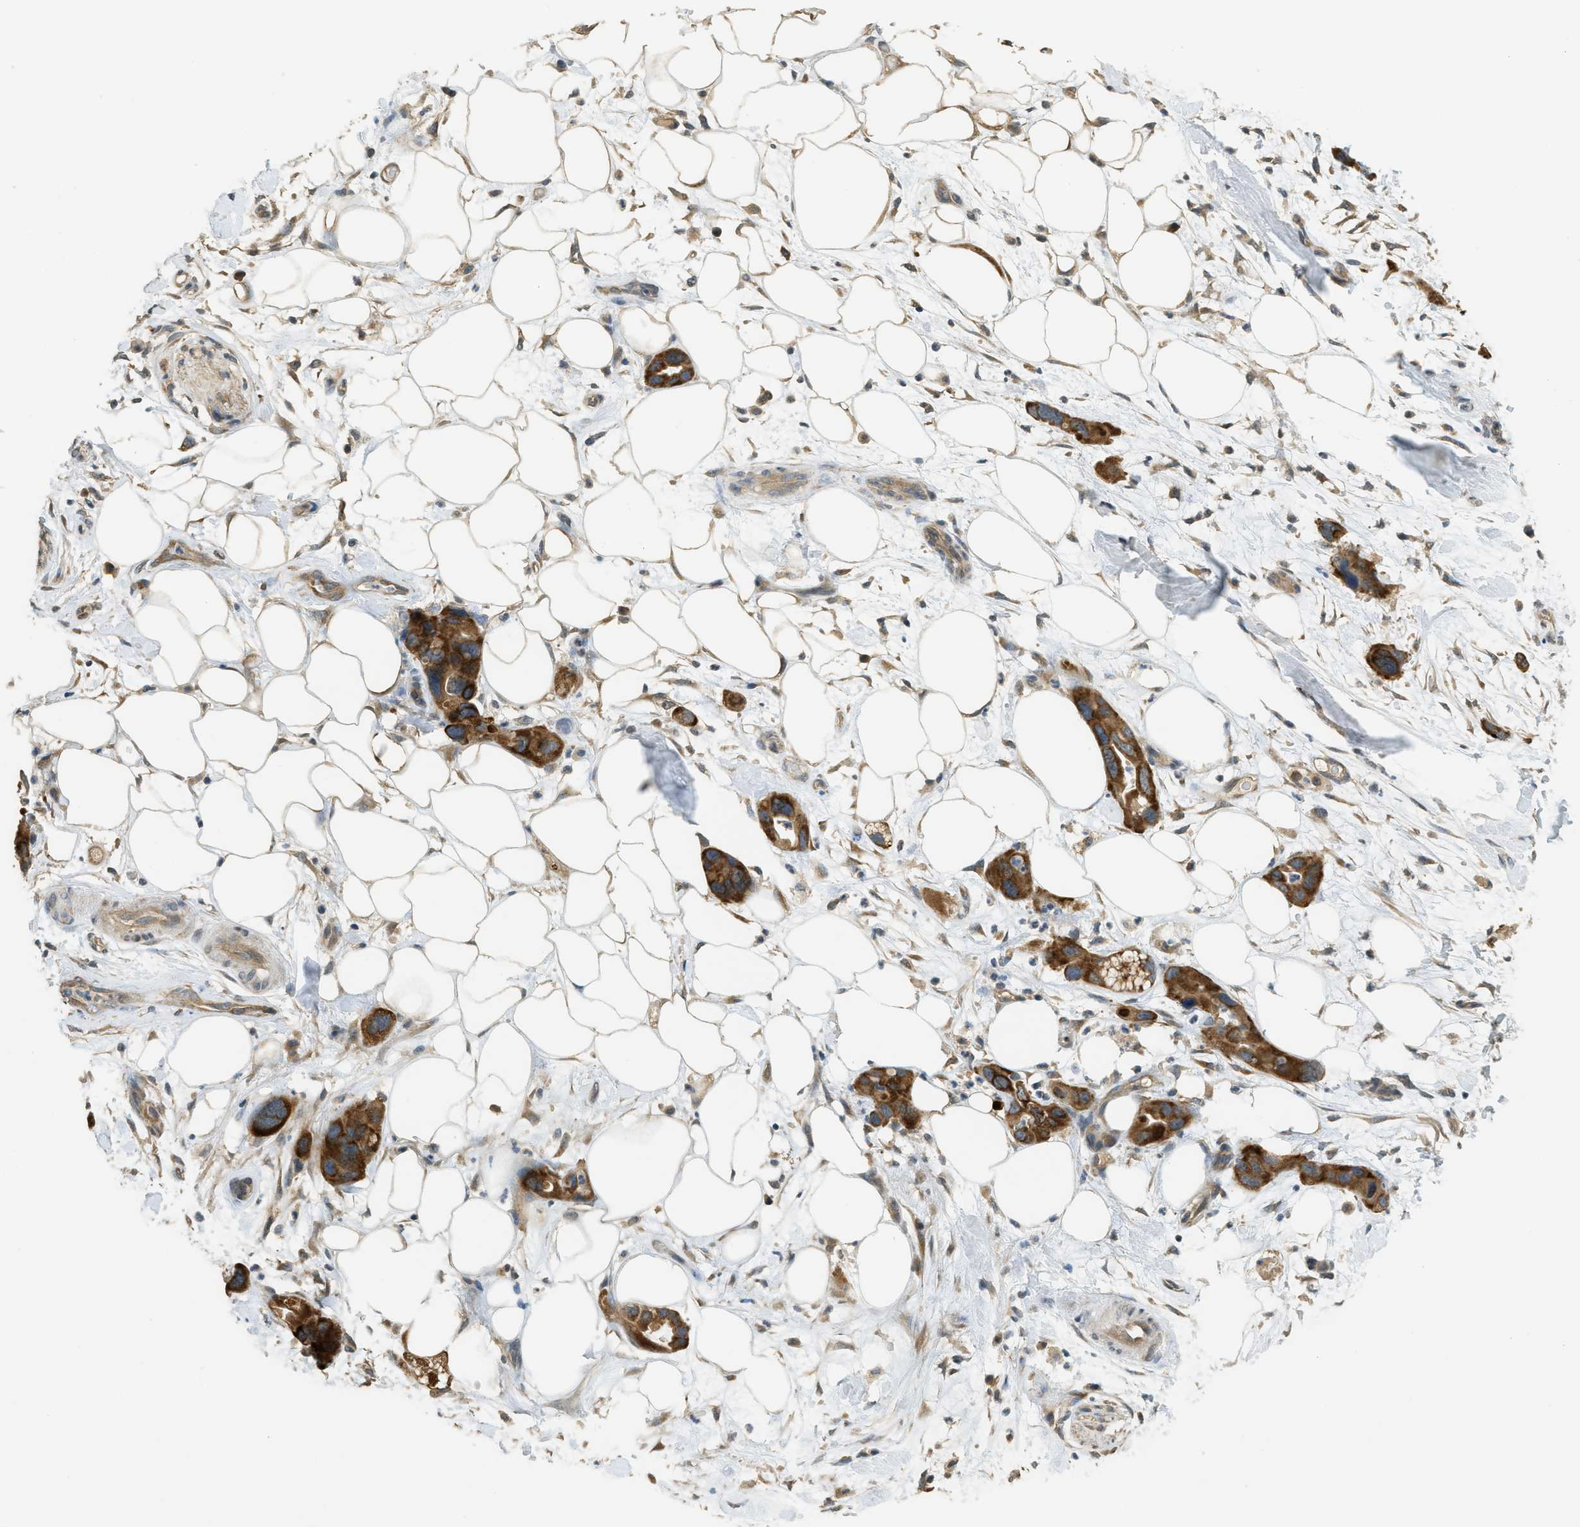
{"staining": {"intensity": "strong", "quantity": ">75%", "location": "cytoplasmic/membranous"}, "tissue": "pancreatic cancer", "cell_type": "Tumor cells", "image_type": "cancer", "snomed": [{"axis": "morphology", "description": "Adenocarcinoma, NOS"}, {"axis": "topography", "description": "Pancreas"}], "caption": "This image shows pancreatic cancer stained with IHC to label a protein in brown. The cytoplasmic/membranous of tumor cells show strong positivity for the protein. Nuclei are counter-stained blue.", "gene": "IGF2BP2", "patient": {"sex": "female", "age": 71}}